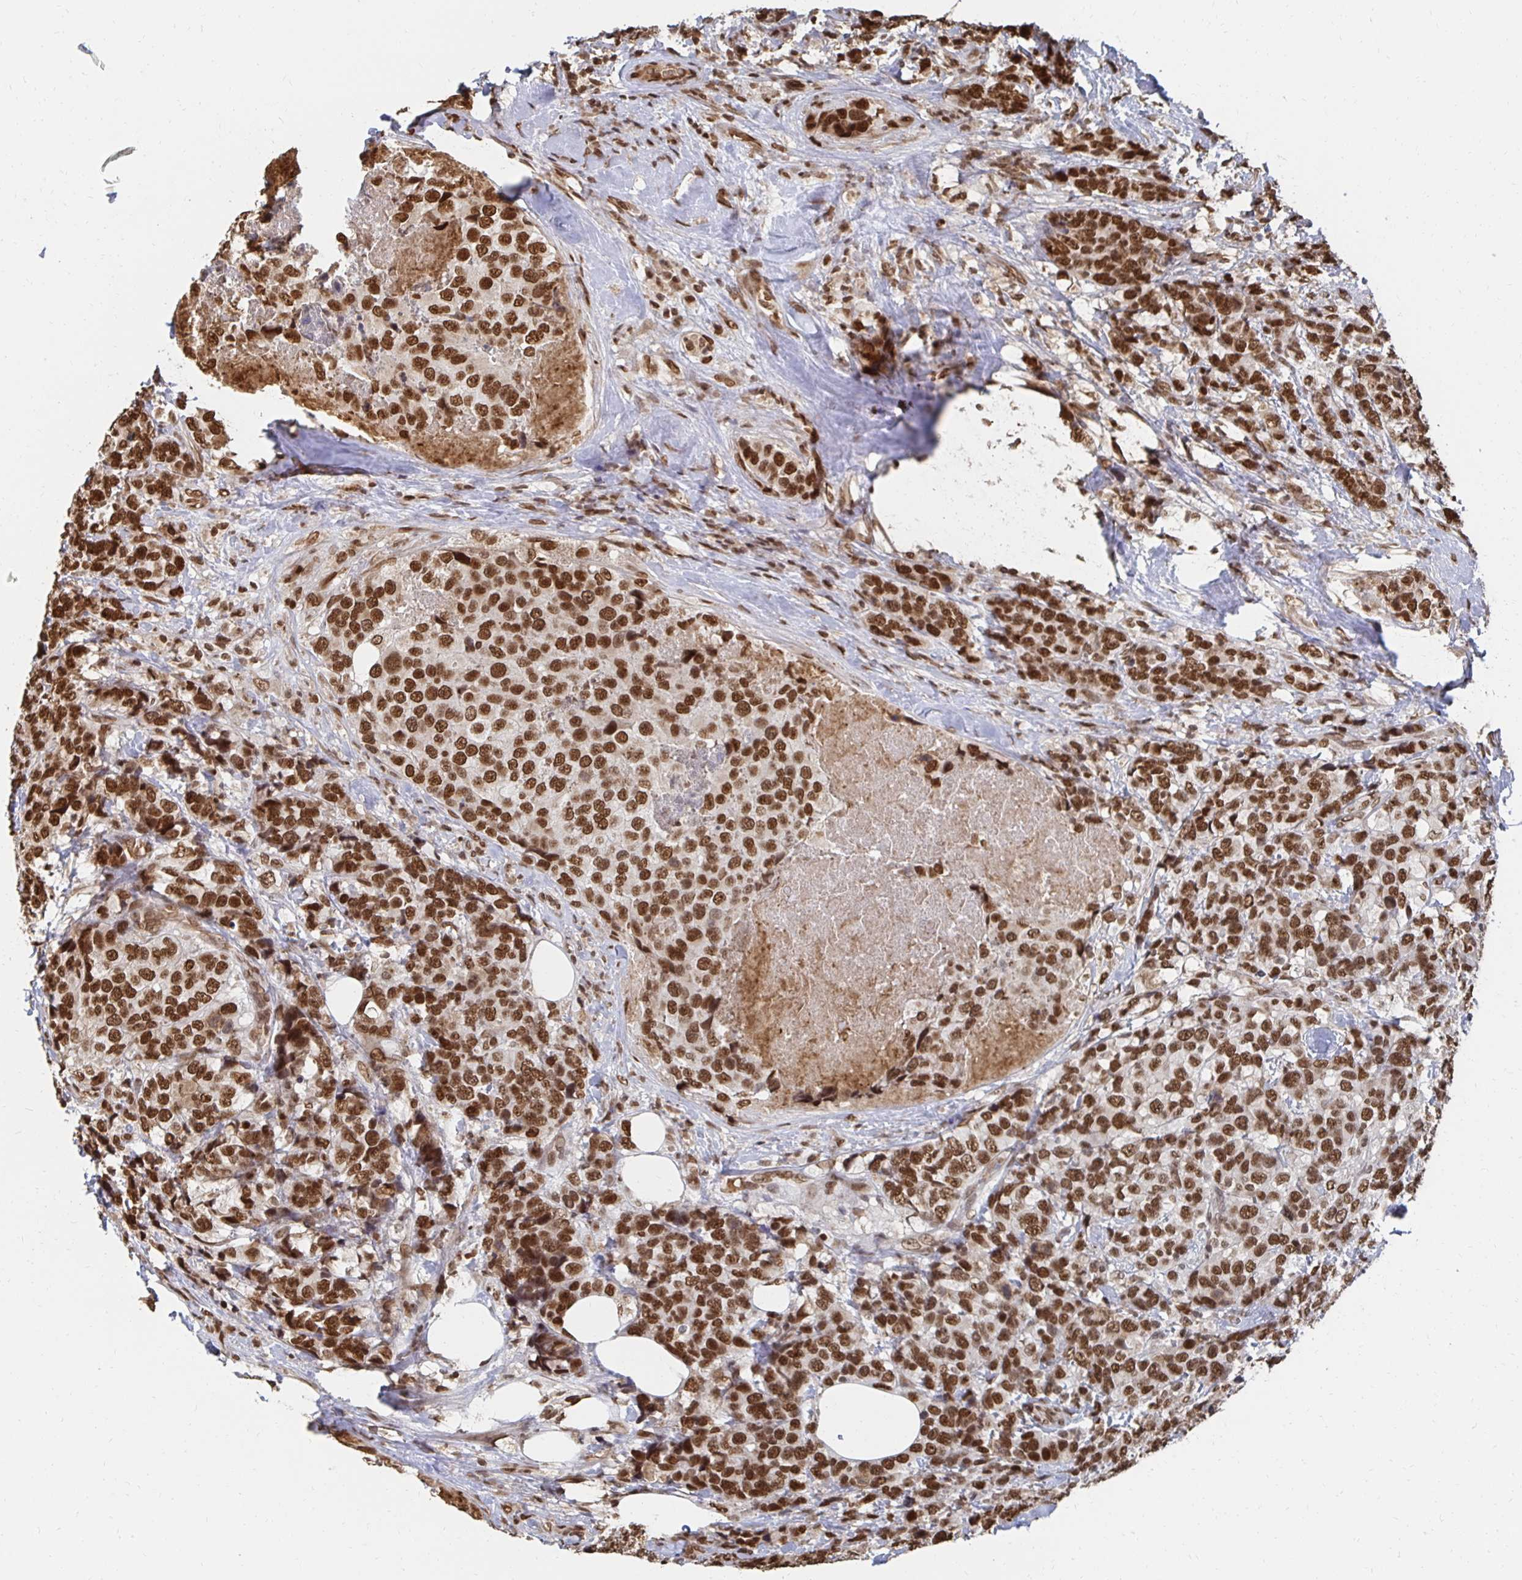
{"staining": {"intensity": "strong", "quantity": ">75%", "location": "nuclear"}, "tissue": "breast cancer", "cell_type": "Tumor cells", "image_type": "cancer", "snomed": [{"axis": "morphology", "description": "Lobular carcinoma"}, {"axis": "topography", "description": "Breast"}], "caption": "This is an image of immunohistochemistry staining of lobular carcinoma (breast), which shows strong positivity in the nuclear of tumor cells.", "gene": "GTF3C6", "patient": {"sex": "female", "age": 59}}